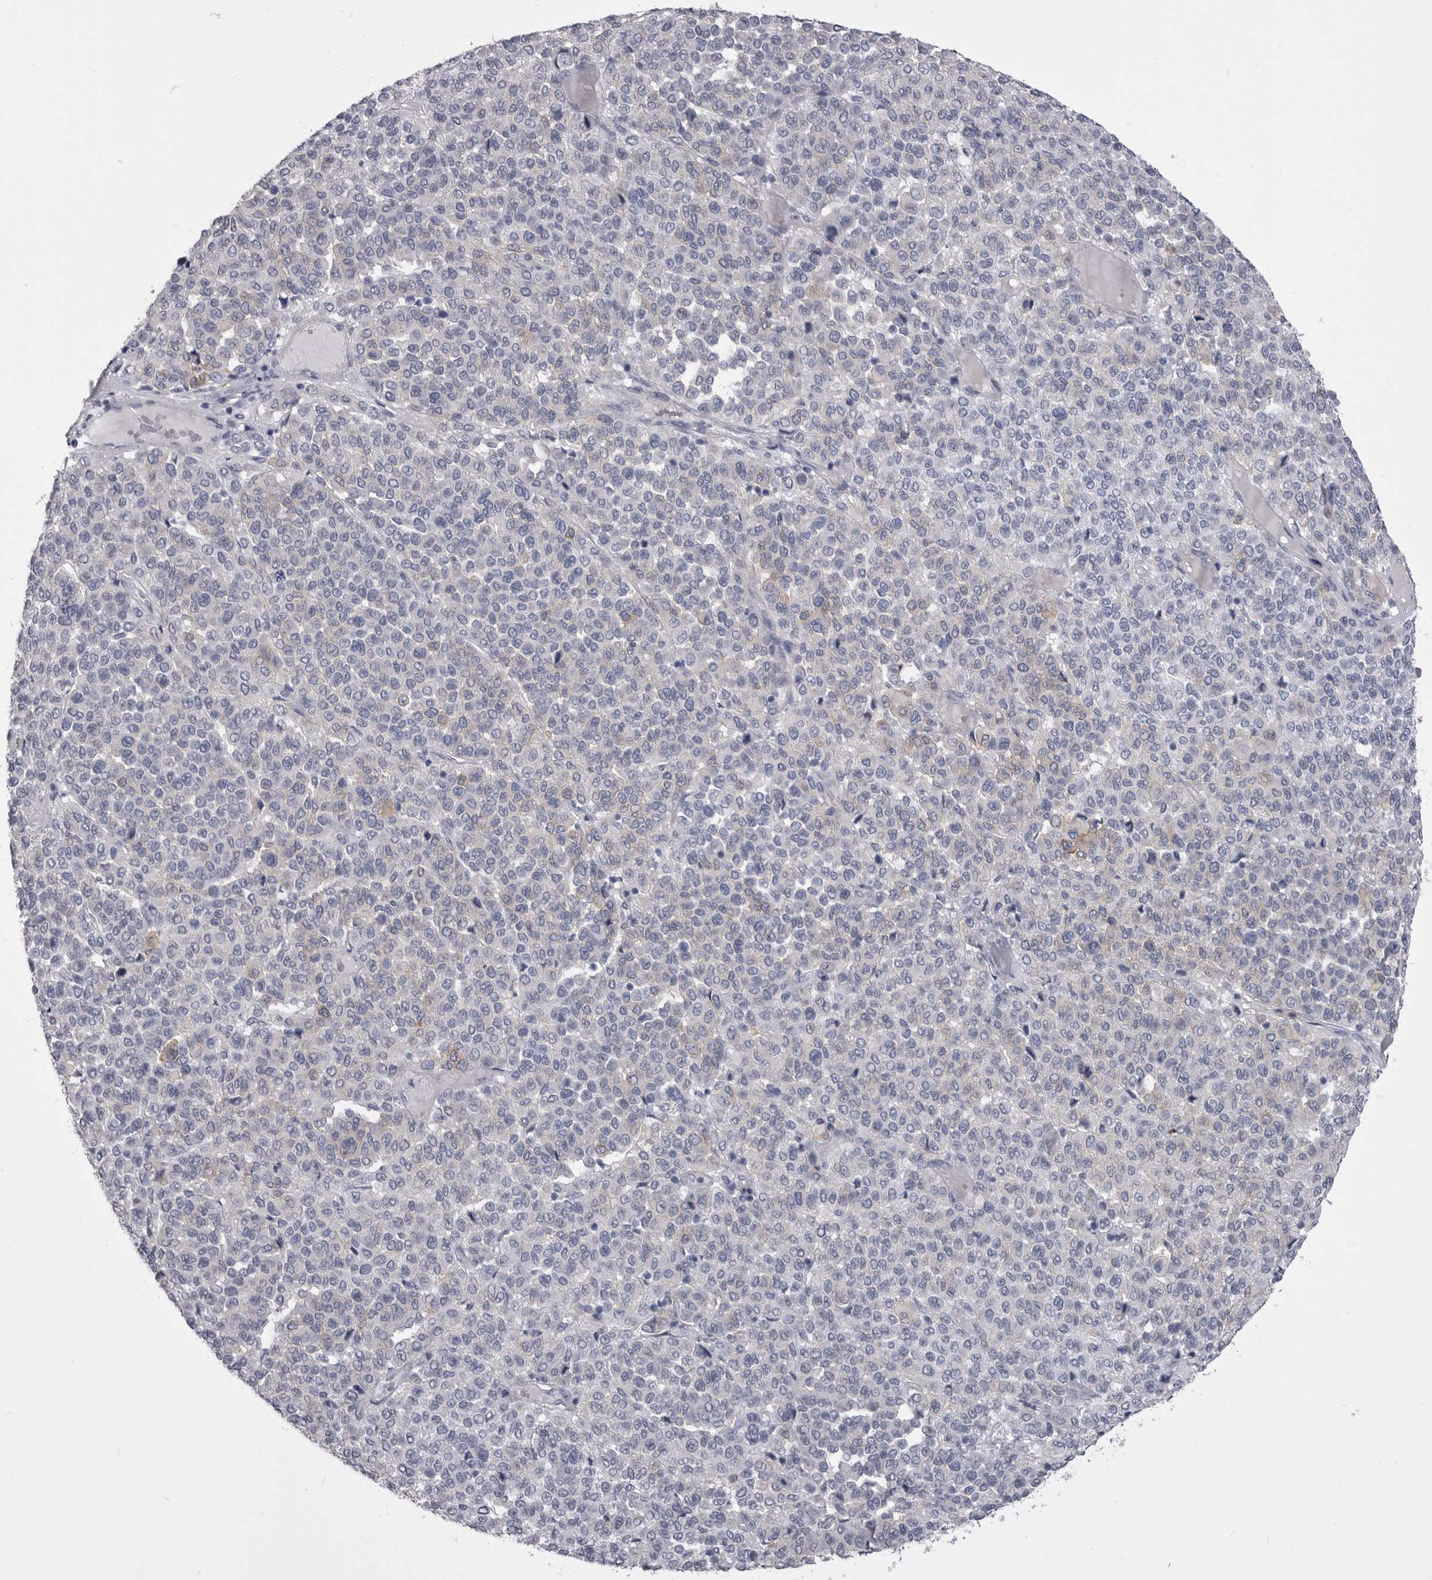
{"staining": {"intensity": "negative", "quantity": "none", "location": "none"}, "tissue": "melanoma", "cell_type": "Tumor cells", "image_type": "cancer", "snomed": [{"axis": "morphology", "description": "Malignant melanoma, Metastatic site"}, {"axis": "topography", "description": "Pancreas"}], "caption": "This is an immunohistochemistry (IHC) image of human melanoma. There is no expression in tumor cells.", "gene": "ANK2", "patient": {"sex": "female", "age": 30}}